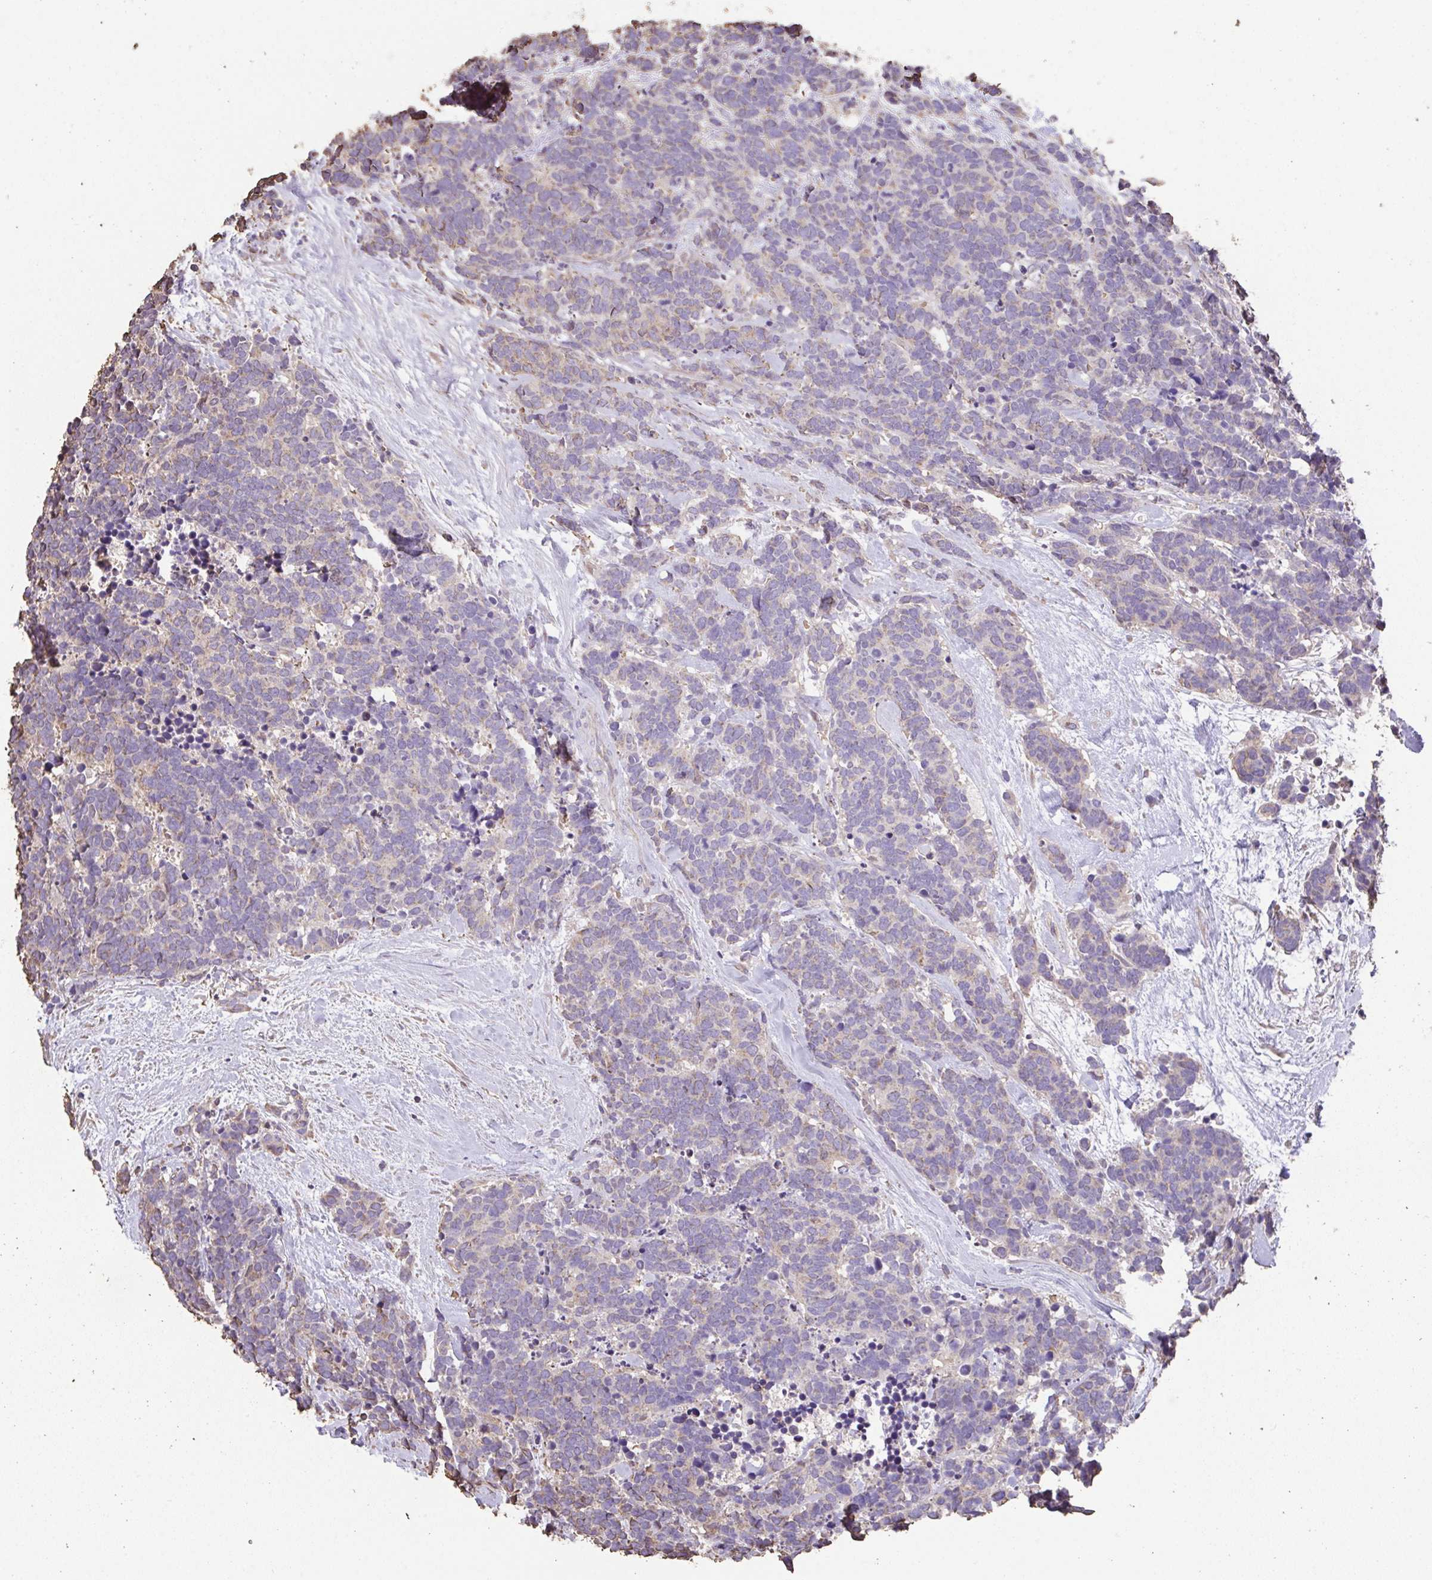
{"staining": {"intensity": "weak", "quantity": "<25%", "location": "cytoplasmic/membranous"}, "tissue": "carcinoid", "cell_type": "Tumor cells", "image_type": "cancer", "snomed": [{"axis": "morphology", "description": "Carcinoma, NOS"}, {"axis": "morphology", "description": "Carcinoid, malignant, NOS"}, {"axis": "topography", "description": "Prostate"}], "caption": "Immunohistochemical staining of human carcinoid (malignant) demonstrates no significant positivity in tumor cells.", "gene": "RUNDC3B", "patient": {"sex": "male", "age": 57}}